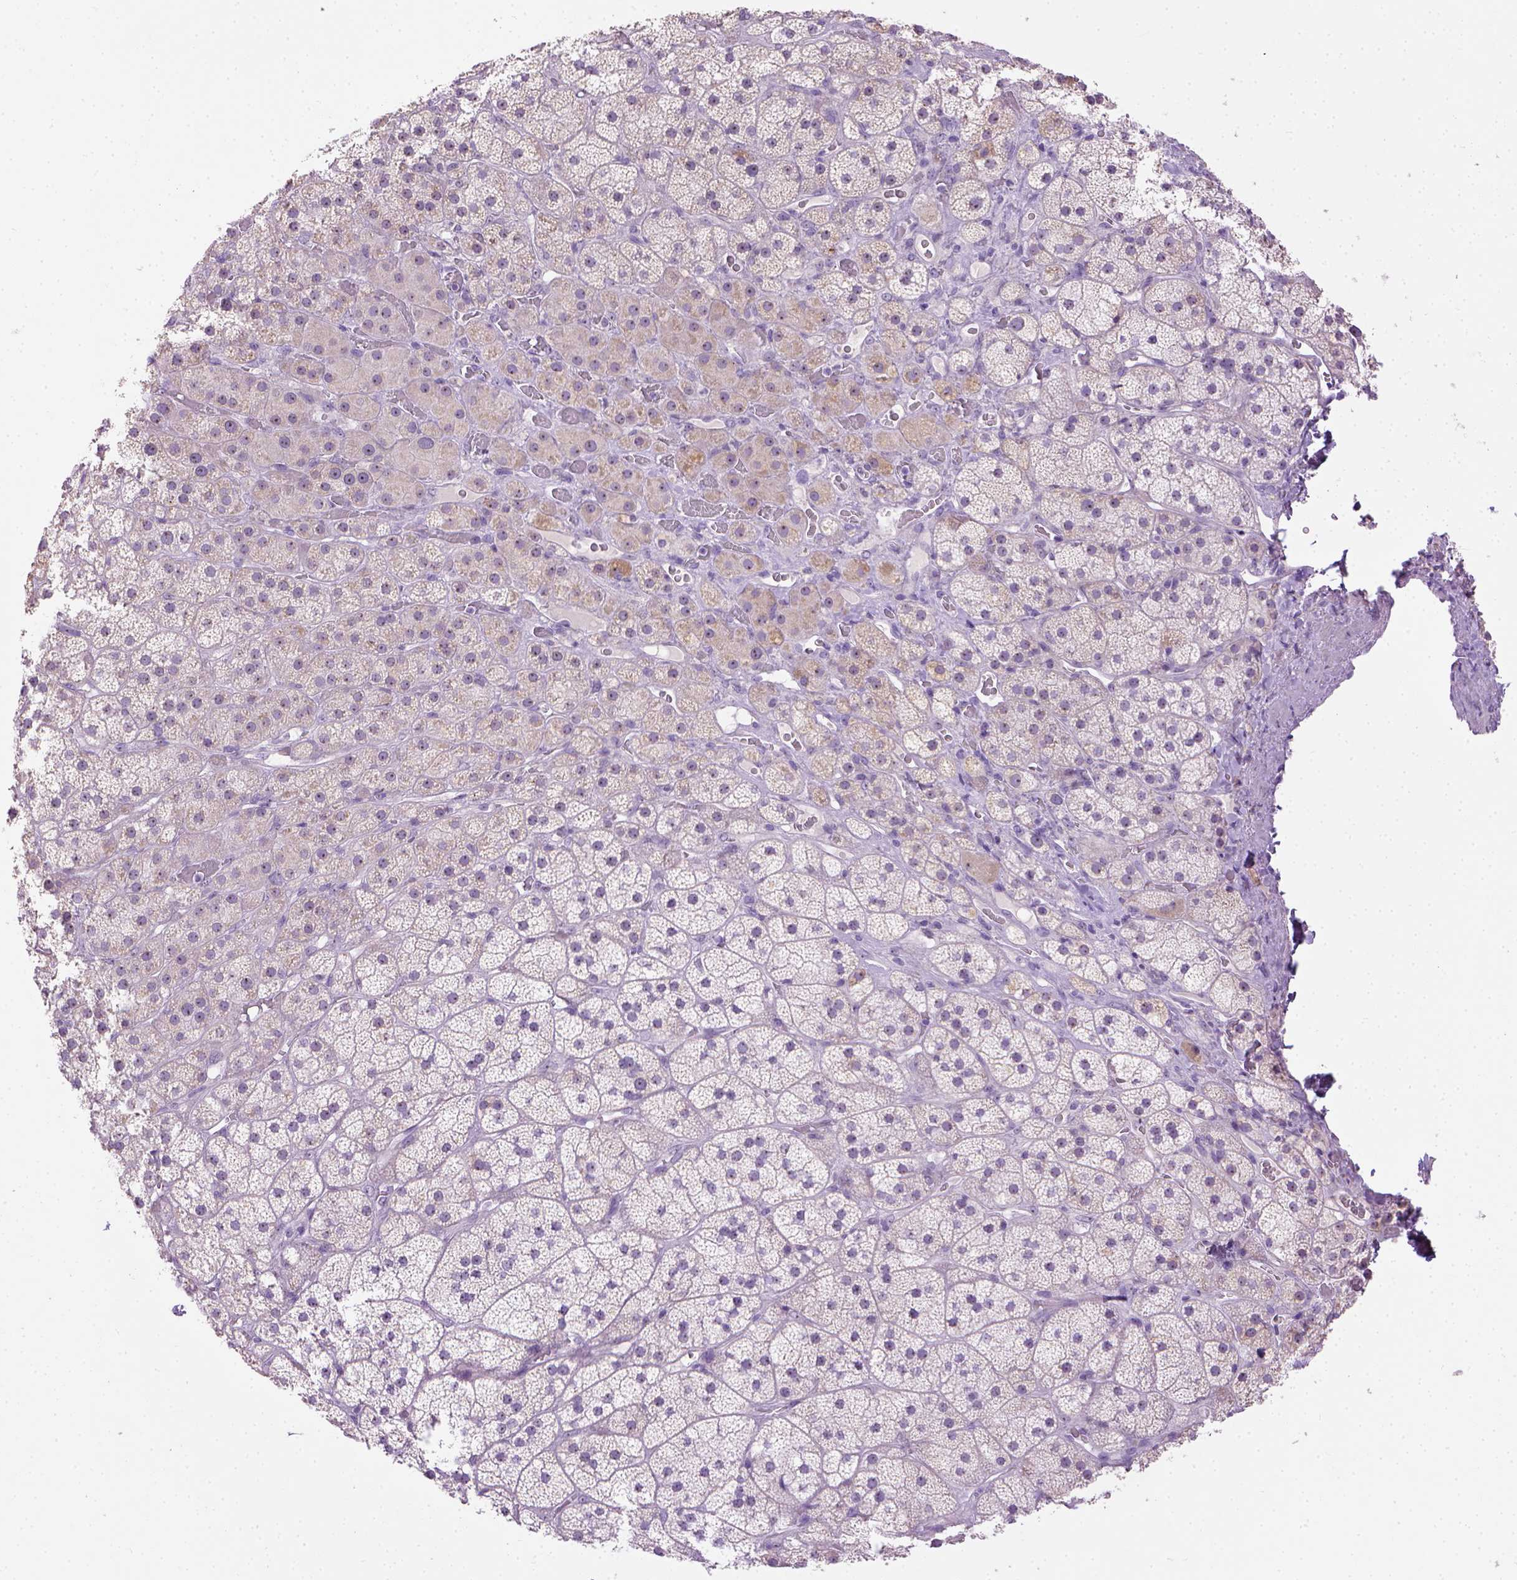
{"staining": {"intensity": "negative", "quantity": "none", "location": "none"}, "tissue": "adrenal gland", "cell_type": "Glandular cells", "image_type": "normal", "snomed": [{"axis": "morphology", "description": "Normal tissue, NOS"}, {"axis": "topography", "description": "Adrenal gland"}], "caption": "Protein analysis of normal adrenal gland displays no significant staining in glandular cells. The staining was performed using DAB to visualize the protein expression in brown, while the nuclei were stained in blue with hematoxylin (Magnification: 20x).", "gene": "UTP4", "patient": {"sex": "male", "age": 57}}